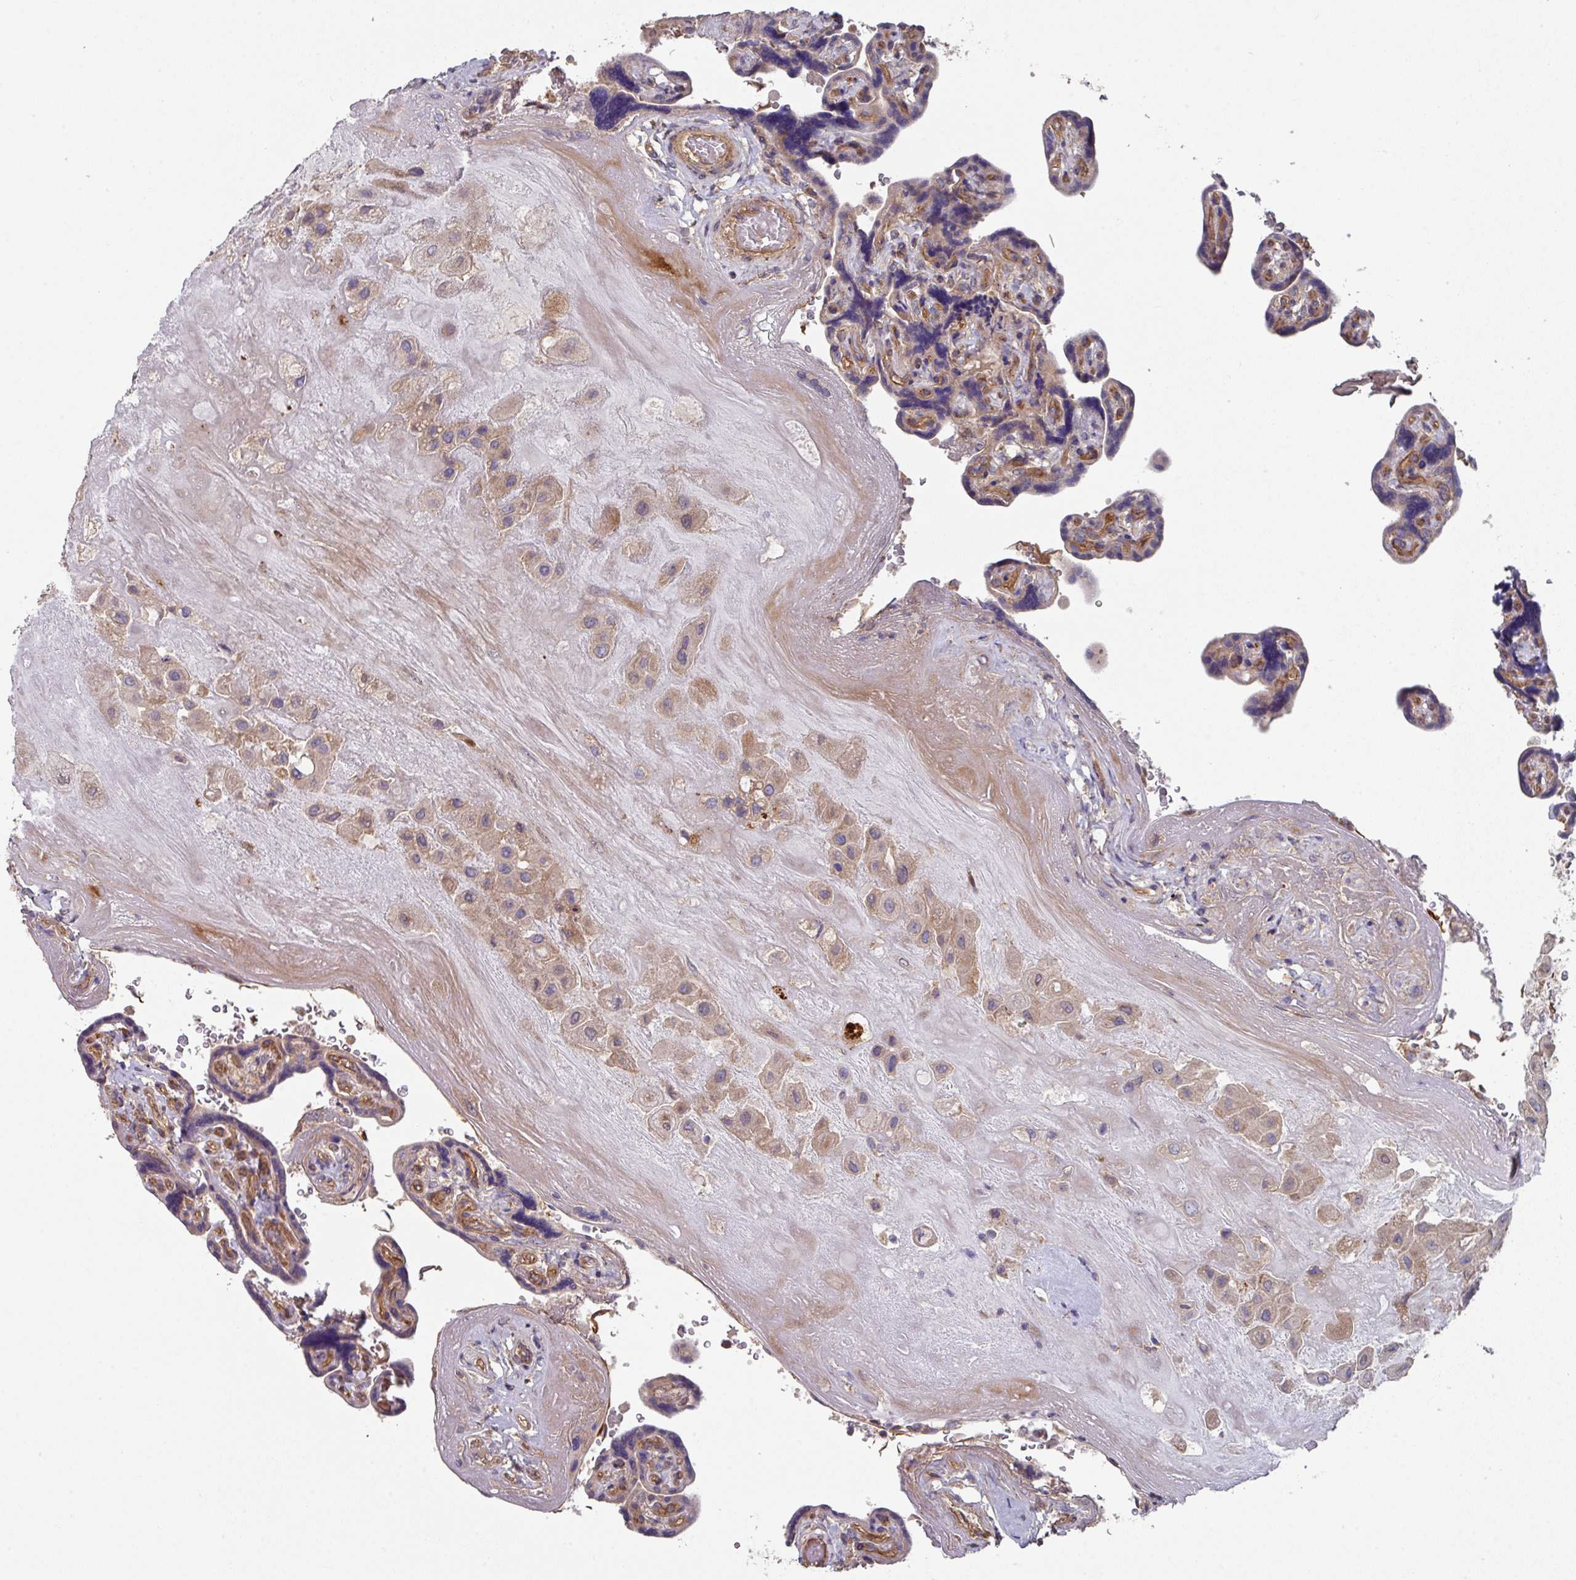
{"staining": {"intensity": "weak", "quantity": ">75%", "location": "cytoplasmic/membranous"}, "tissue": "placenta", "cell_type": "Decidual cells", "image_type": "normal", "snomed": [{"axis": "morphology", "description": "Normal tissue, NOS"}, {"axis": "topography", "description": "Placenta"}], "caption": "Decidual cells reveal low levels of weak cytoplasmic/membranous positivity in approximately >75% of cells in normal human placenta. The protein of interest is shown in brown color, while the nuclei are stained blue.", "gene": "DCAF12L1", "patient": {"sex": "female", "age": 32}}